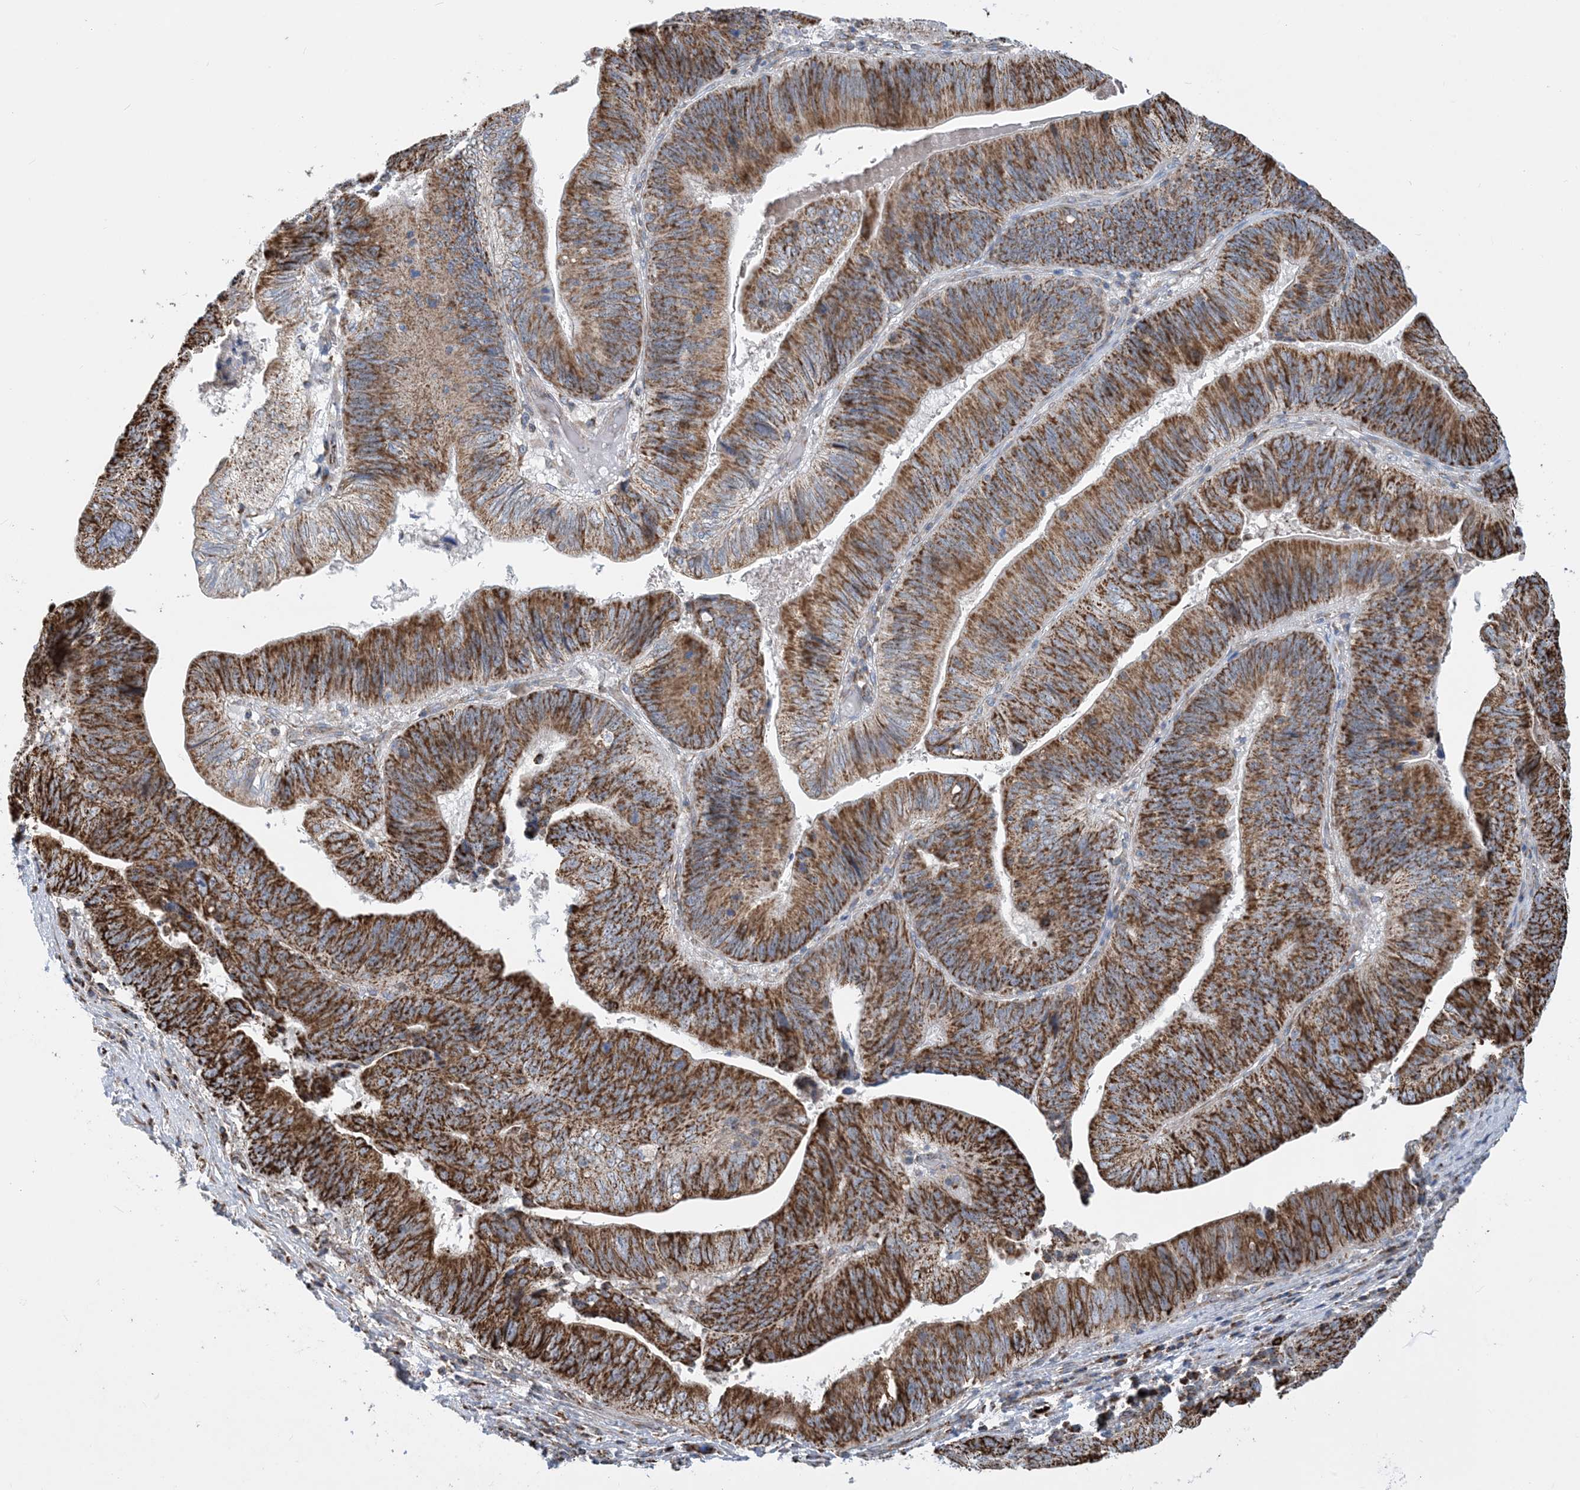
{"staining": {"intensity": "strong", "quantity": ">75%", "location": "cytoplasmic/membranous"}, "tissue": "pancreatic cancer", "cell_type": "Tumor cells", "image_type": "cancer", "snomed": [{"axis": "morphology", "description": "Adenocarcinoma, NOS"}, {"axis": "topography", "description": "Pancreas"}], "caption": "Strong cytoplasmic/membranous expression is identified in about >75% of tumor cells in pancreatic cancer.", "gene": "PCDHGA1", "patient": {"sex": "male", "age": 63}}